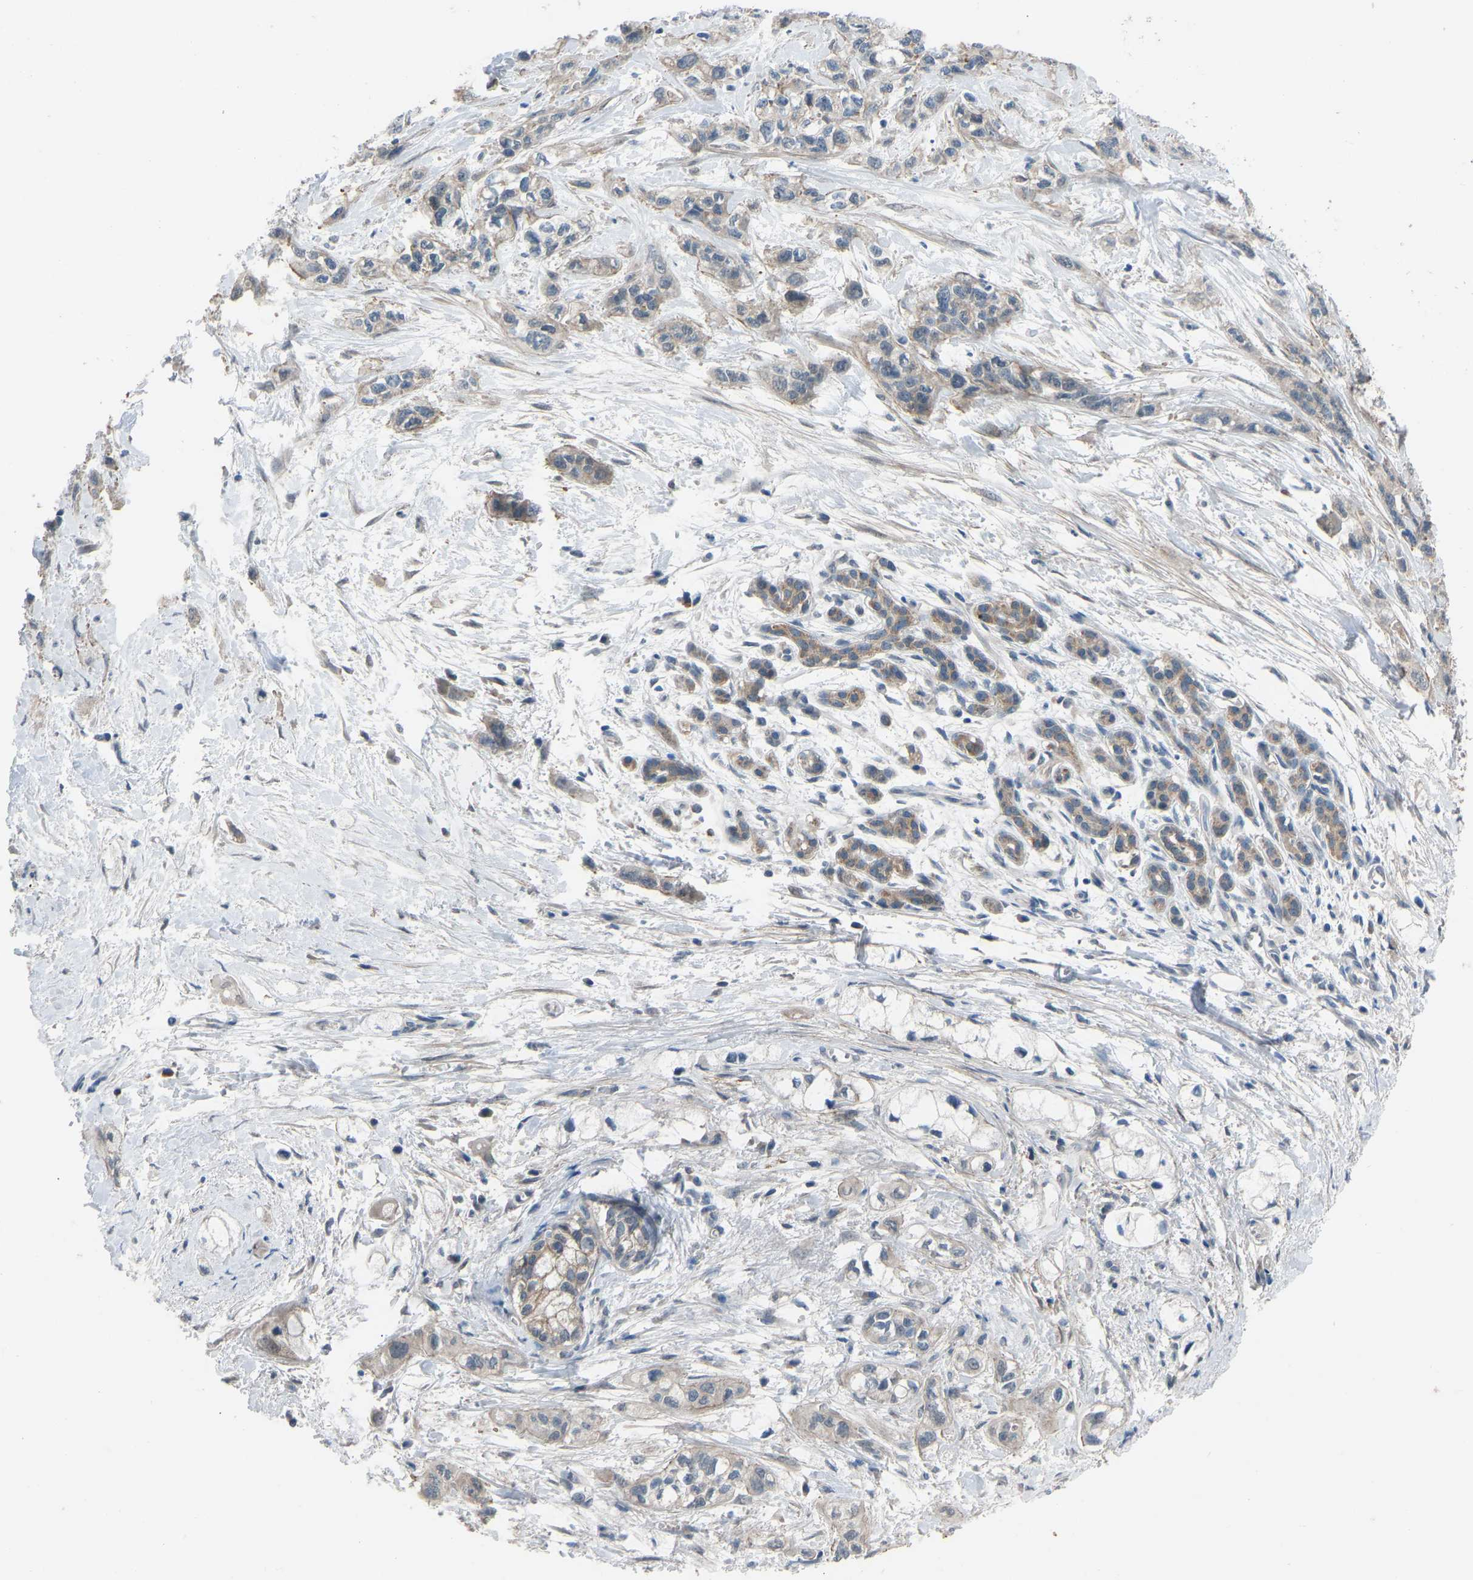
{"staining": {"intensity": "weak", "quantity": "<25%", "location": "cytoplasmic/membranous"}, "tissue": "pancreatic cancer", "cell_type": "Tumor cells", "image_type": "cancer", "snomed": [{"axis": "morphology", "description": "Adenocarcinoma, NOS"}, {"axis": "topography", "description": "Pancreas"}], "caption": "This is an immunohistochemistry image of human pancreatic cancer (adenocarcinoma). There is no staining in tumor cells.", "gene": "CDK2AP1", "patient": {"sex": "male", "age": 74}}